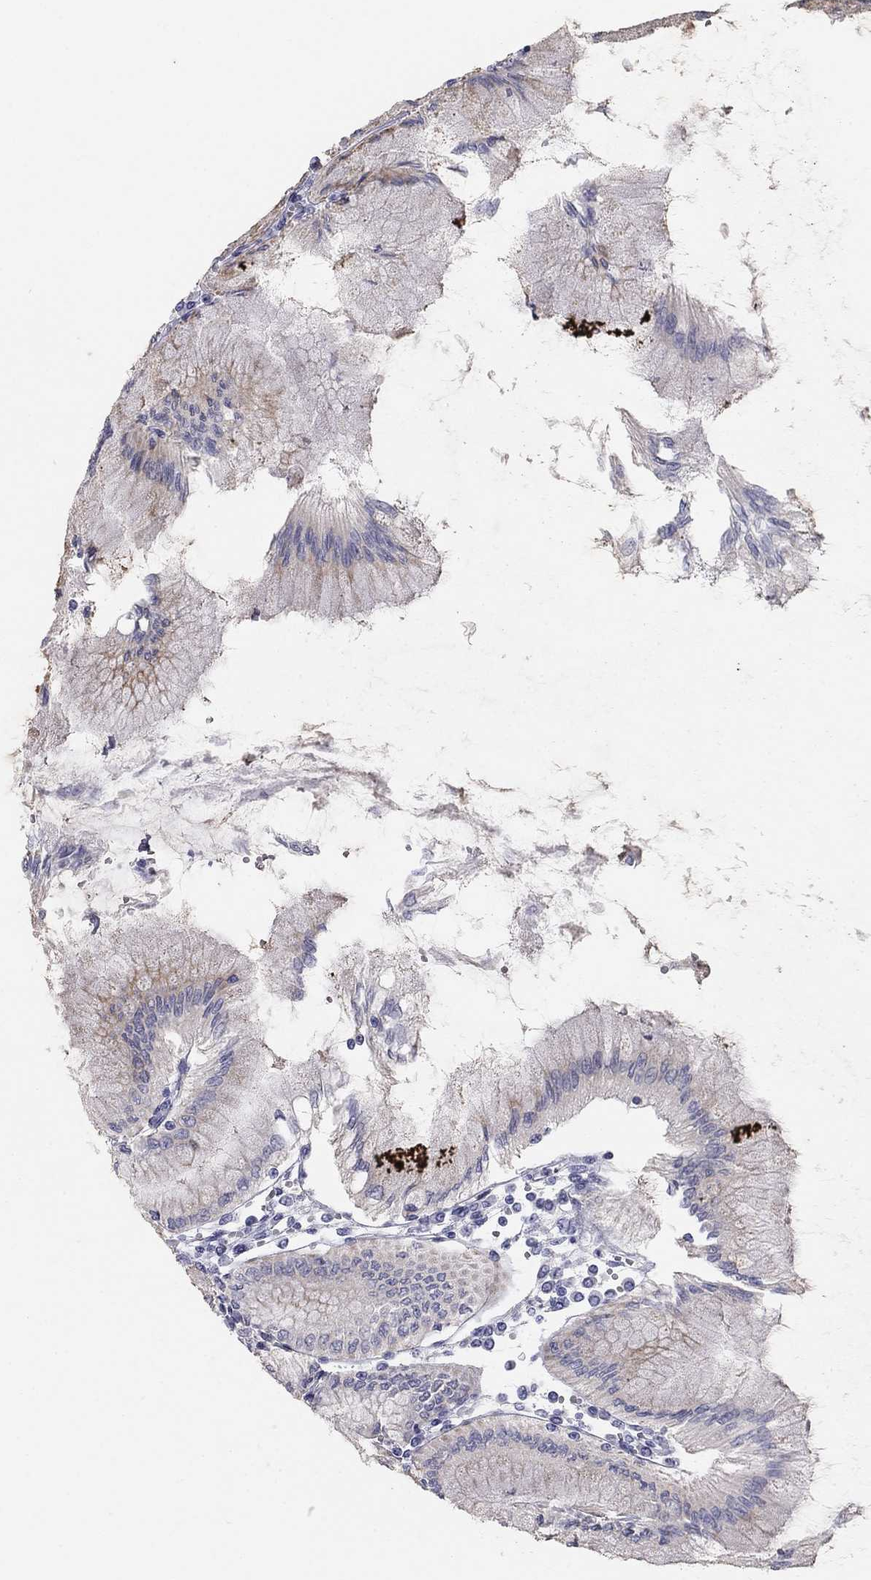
{"staining": {"intensity": "weak", "quantity": "<25%", "location": "cytoplasmic/membranous"}, "tissue": "stomach", "cell_type": "Glandular cells", "image_type": "normal", "snomed": [{"axis": "morphology", "description": "Normal tissue, NOS"}, {"axis": "topography", "description": "Skeletal muscle"}, {"axis": "topography", "description": "Stomach"}], "caption": "There is no significant staining in glandular cells of stomach. (DAB immunohistochemistry with hematoxylin counter stain).", "gene": "SULT2B1", "patient": {"sex": "female", "age": 57}}